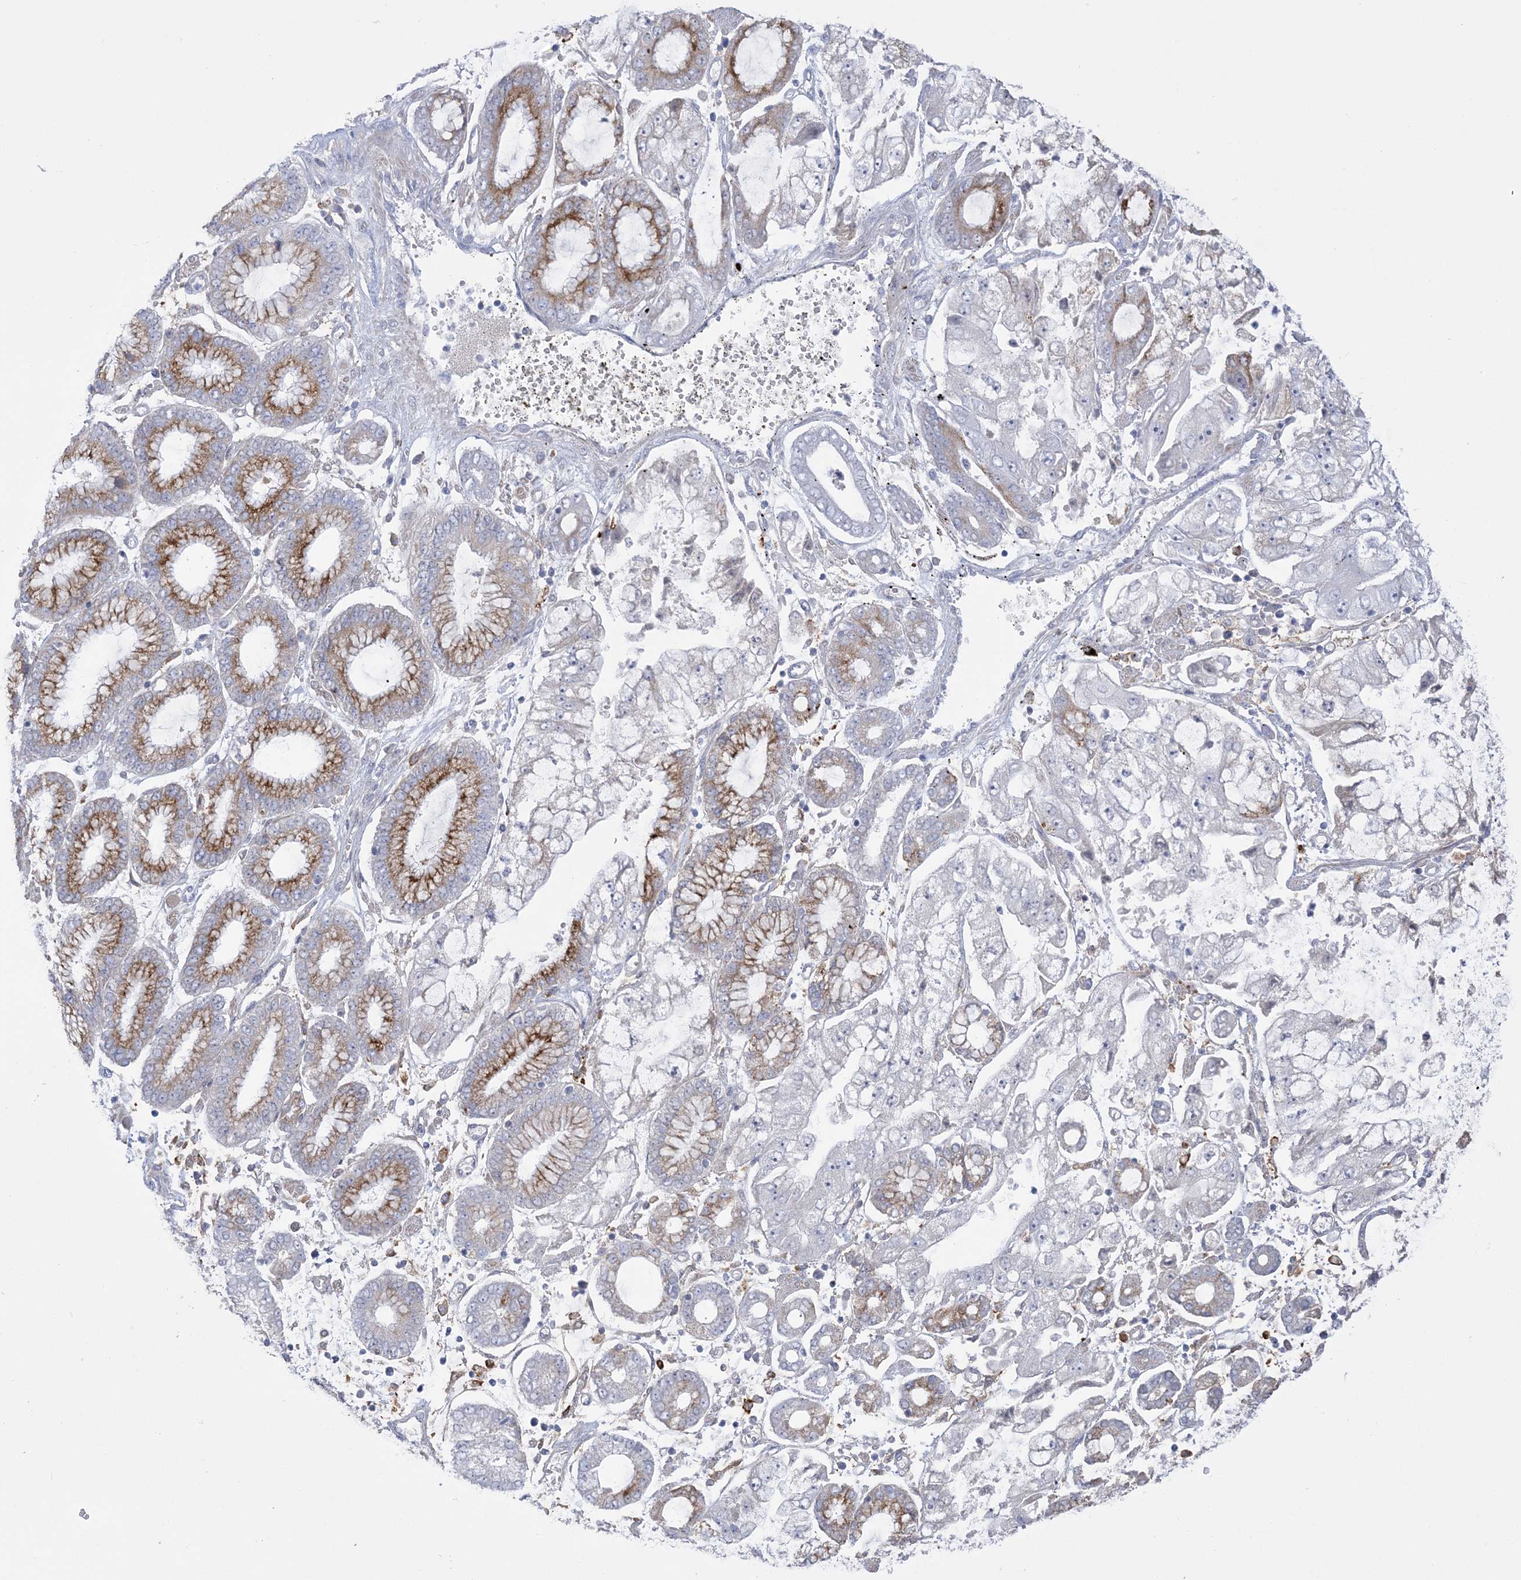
{"staining": {"intensity": "moderate", "quantity": "25%-75%", "location": "cytoplasmic/membranous"}, "tissue": "stomach cancer", "cell_type": "Tumor cells", "image_type": "cancer", "snomed": [{"axis": "morphology", "description": "Adenocarcinoma, NOS"}, {"axis": "topography", "description": "Stomach"}], "caption": "Tumor cells demonstrate moderate cytoplasmic/membranous positivity in about 25%-75% of cells in stomach adenocarcinoma.", "gene": "HAAO", "patient": {"sex": "male", "age": 76}}